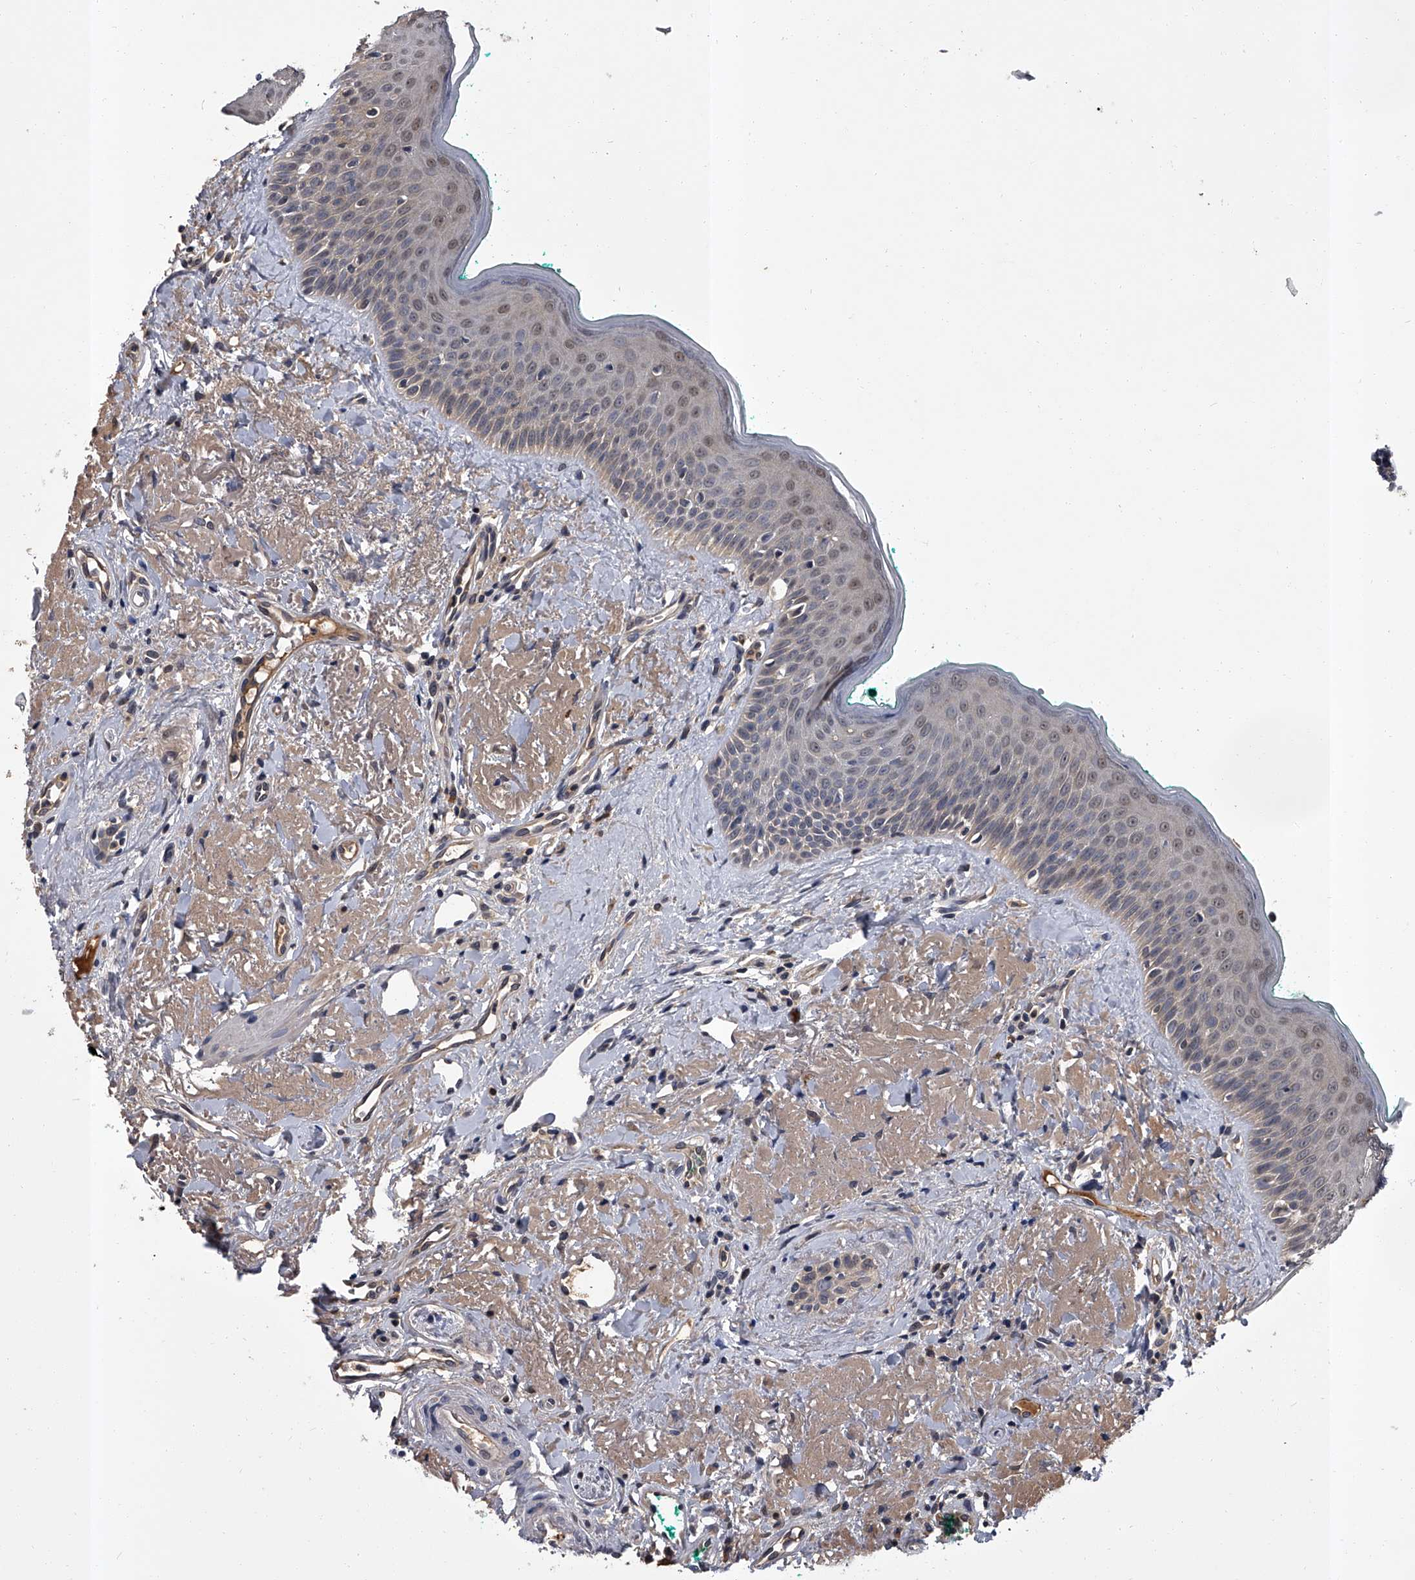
{"staining": {"intensity": "weak", "quantity": "<25%", "location": "nuclear"}, "tissue": "oral mucosa", "cell_type": "Squamous epithelial cells", "image_type": "normal", "snomed": [{"axis": "morphology", "description": "Normal tissue, NOS"}, {"axis": "topography", "description": "Oral tissue"}], "caption": "Oral mucosa stained for a protein using immunohistochemistry shows no expression squamous epithelial cells.", "gene": "SLC18B1", "patient": {"sex": "female", "age": 70}}